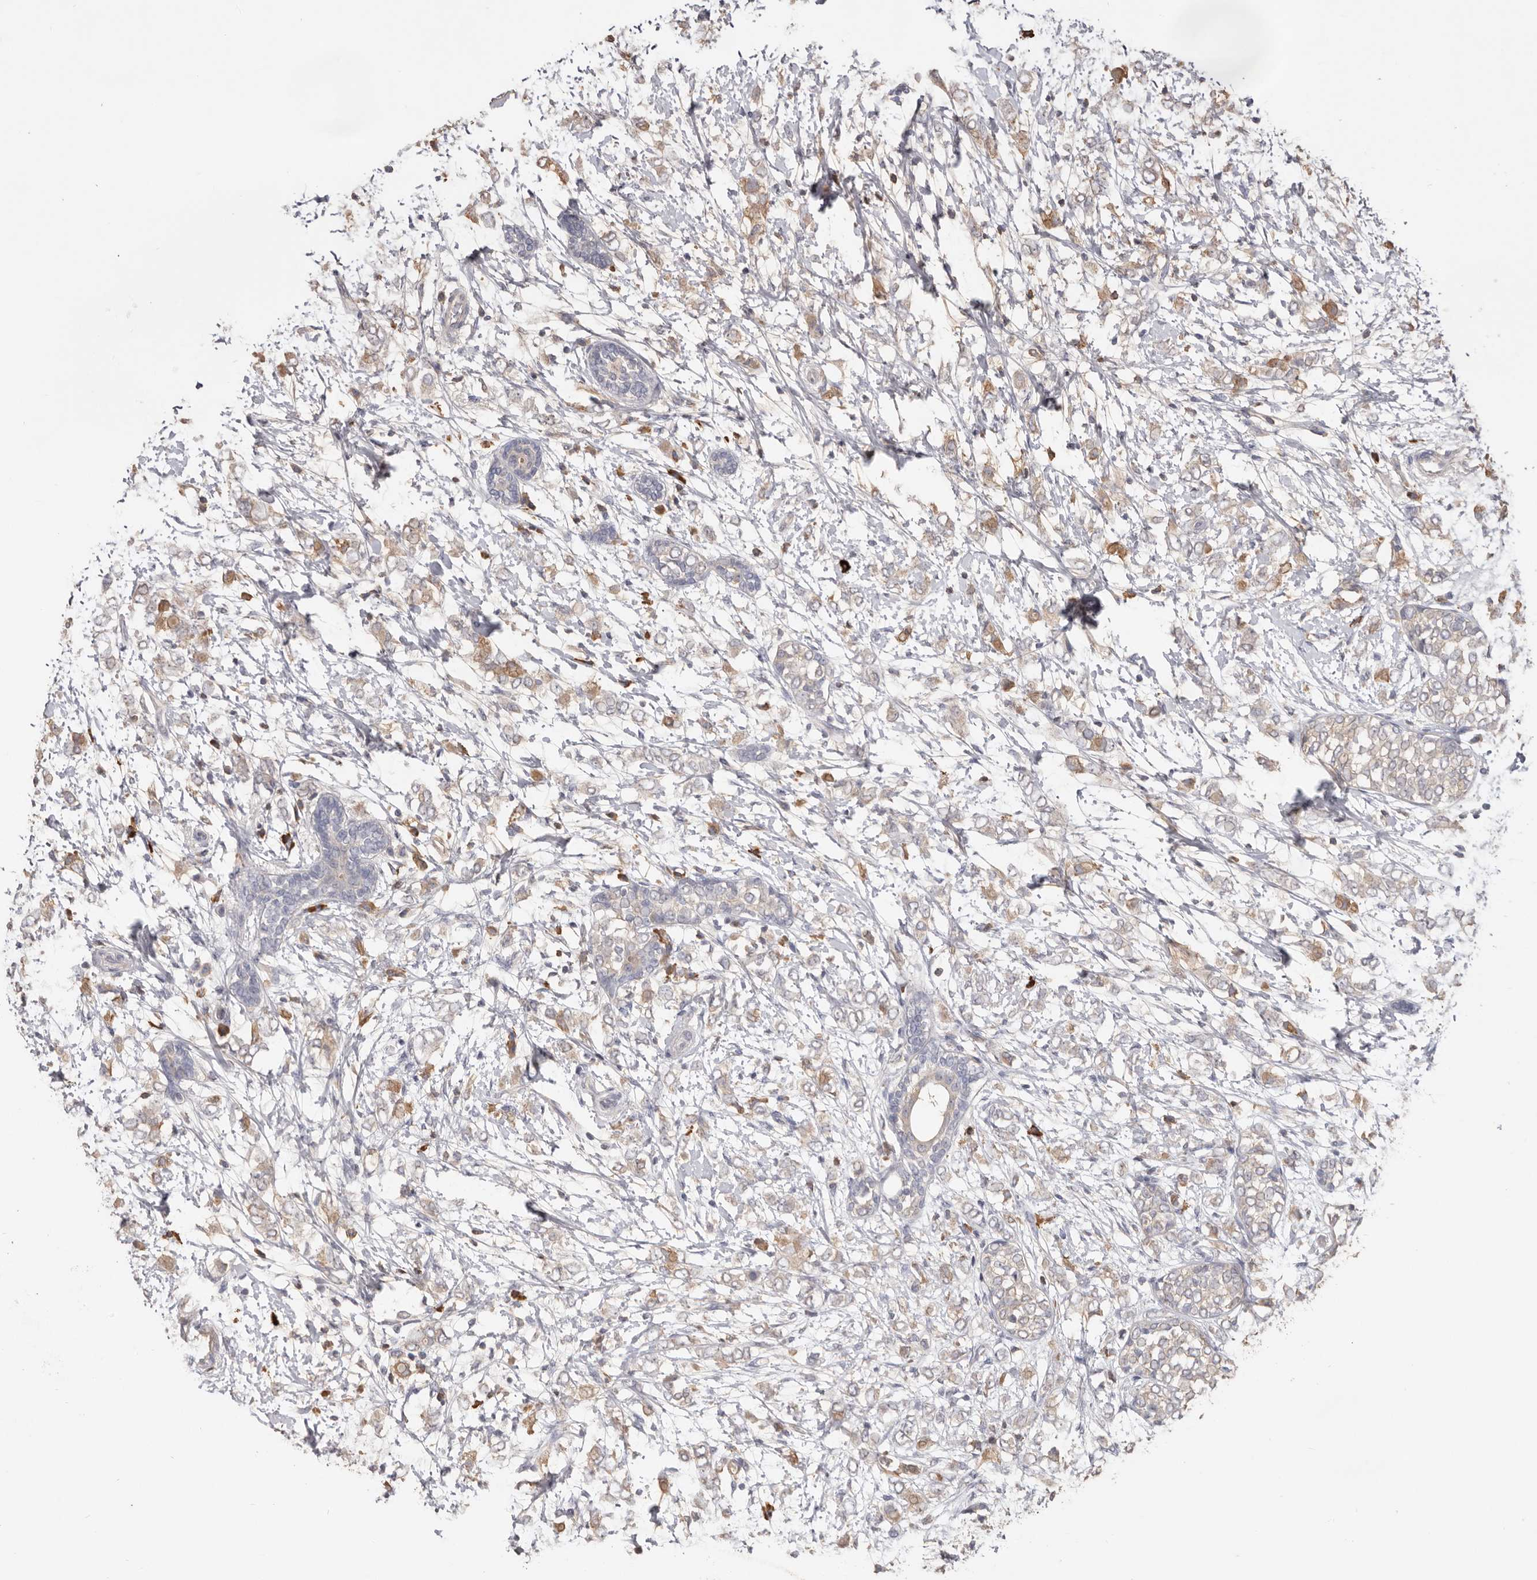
{"staining": {"intensity": "moderate", "quantity": "25%-75%", "location": "cytoplasmic/membranous"}, "tissue": "breast cancer", "cell_type": "Tumor cells", "image_type": "cancer", "snomed": [{"axis": "morphology", "description": "Normal tissue, NOS"}, {"axis": "morphology", "description": "Lobular carcinoma"}, {"axis": "topography", "description": "Breast"}], "caption": "A histopathology image of human breast cancer (lobular carcinoma) stained for a protein demonstrates moderate cytoplasmic/membranous brown staining in tumor cells.", "gene": "HCAR2", "patient": {"sex": "female", "age": 47}}